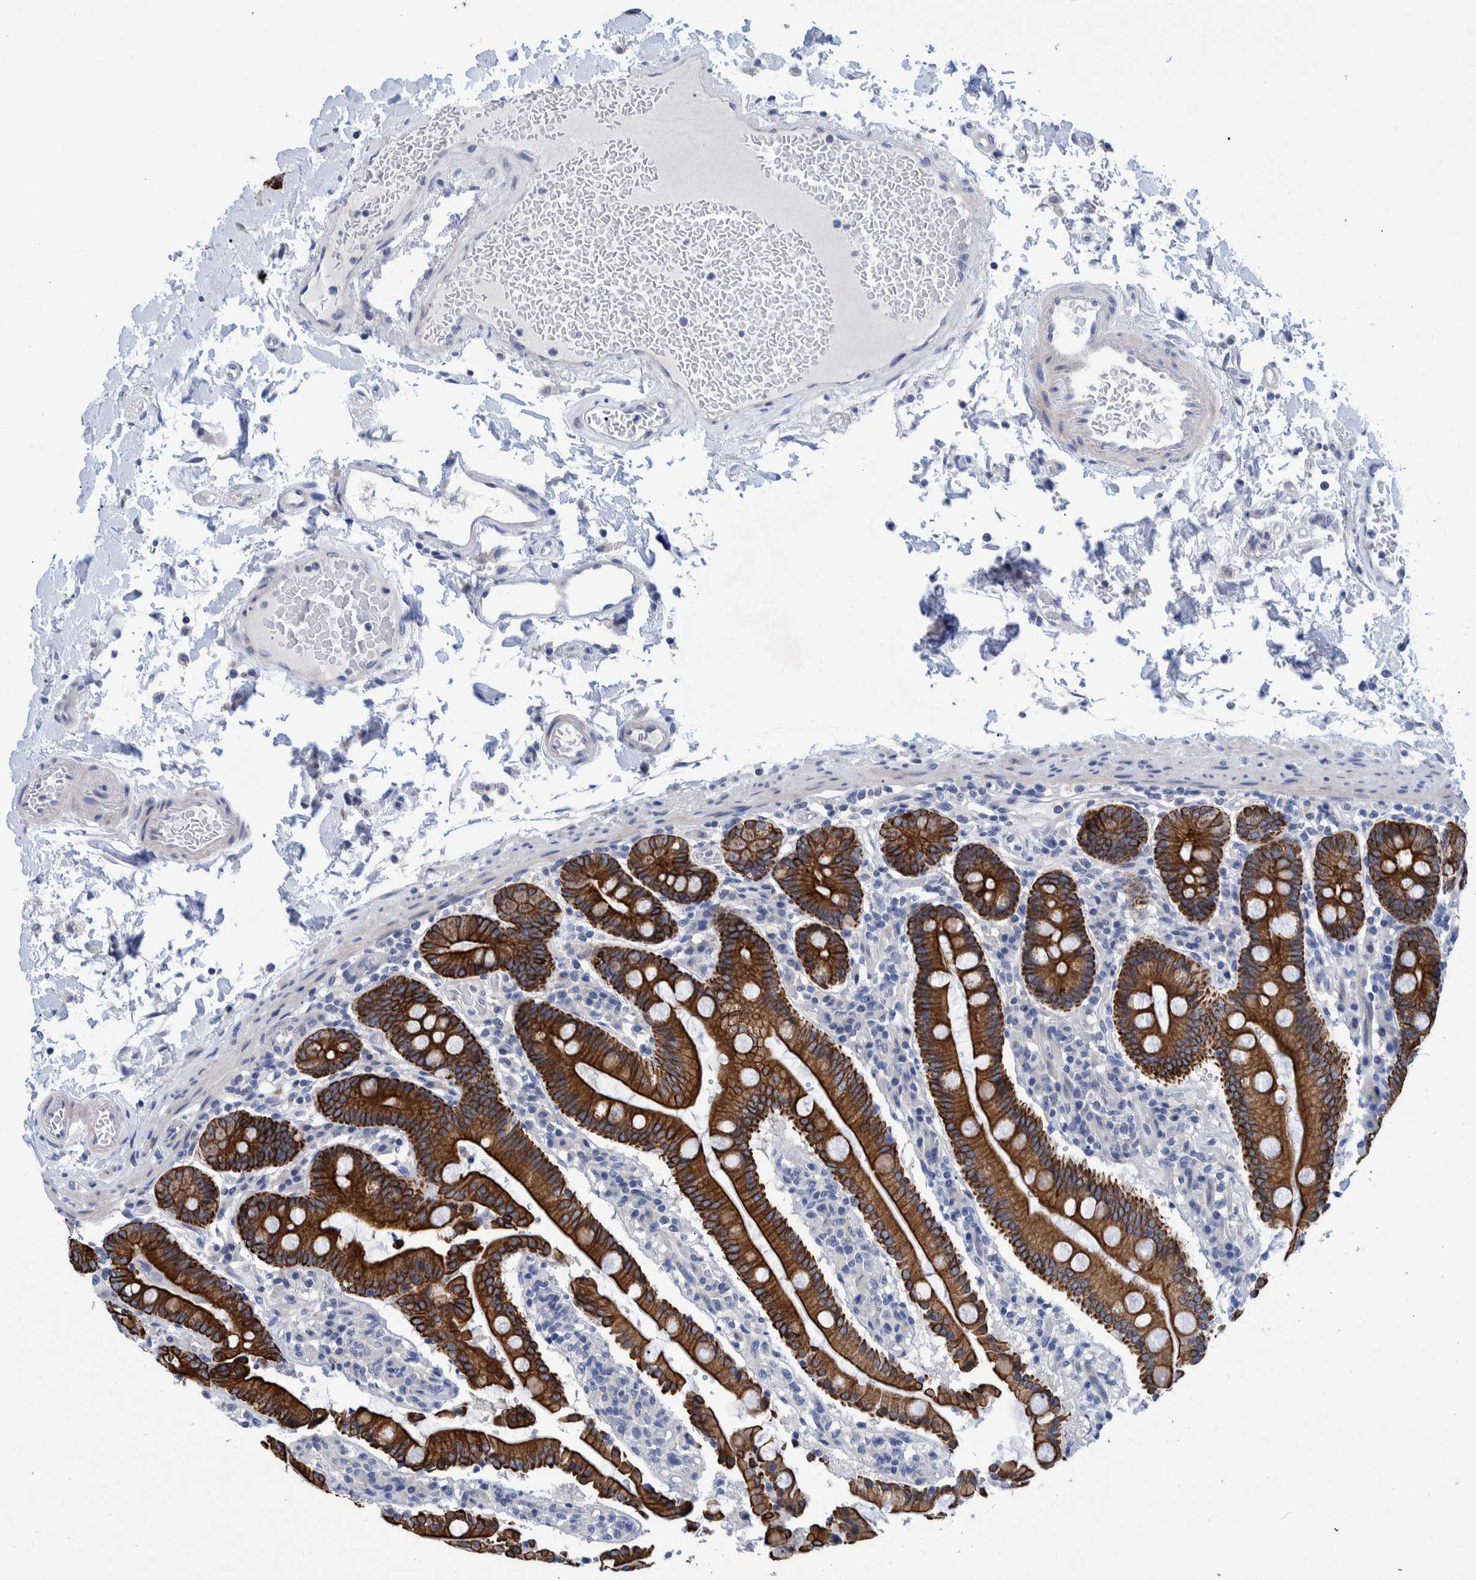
{"staining": {"intensity": "strong", "quantity": ">75%", "location": "cytoplasmic/membranous"}, "tissue": "duodenum", "cell_type": "Glandular cells", "image_type": "normal", "snomed": [{"axis": "morphology", "description": "Normal tissue, NOS"}, {"axis": "topography", "description": "Small intestine, NOS"}], "caption": "Benign duodenum was stained to show a protein in brown. There is high levels of strong cytoplasmic/membranous staining in approximately >75% of glandular cells. Nuclei are stained in blue.", "gene": "MKS1", "patient": {"sex": "female", "age": 71}}